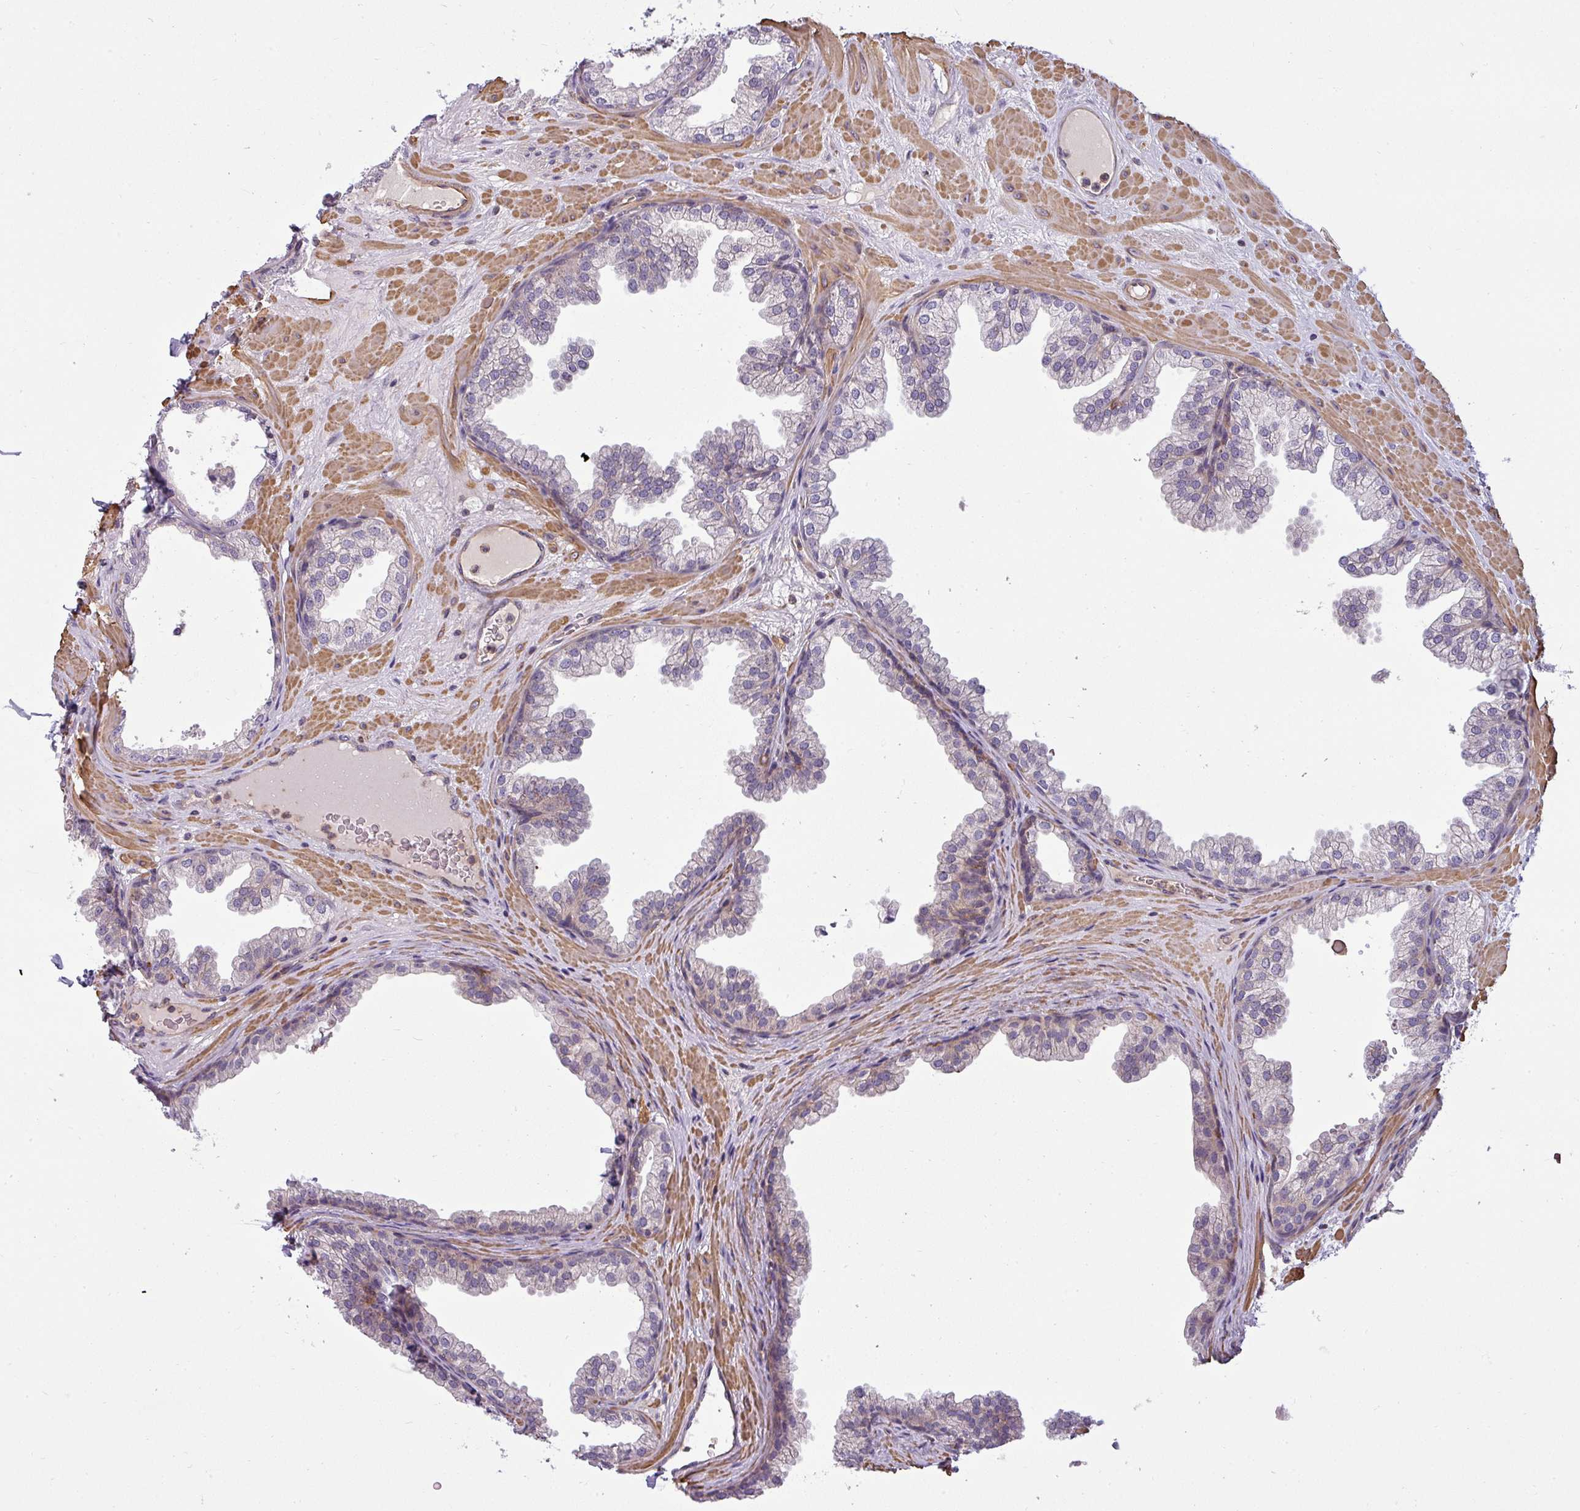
{"staining": {"intensity": "negative", "quantity": "none", "location": "none"}, "tissue": "prostate", "cell_type": "Glandular cells", "image_type": "normal", "snomed": [{"axis": "morphology", "description": "Normal tissue, NOS"}, {"axis": "topography", "description": "Prostate"}], "caption": "There is no significant staining in glandular cells of prostate. (Brightfield microscopy of DAB IHC at high magnification).", "gene": "ZNF835", "patient": {"sex": "male", "age": 37}}